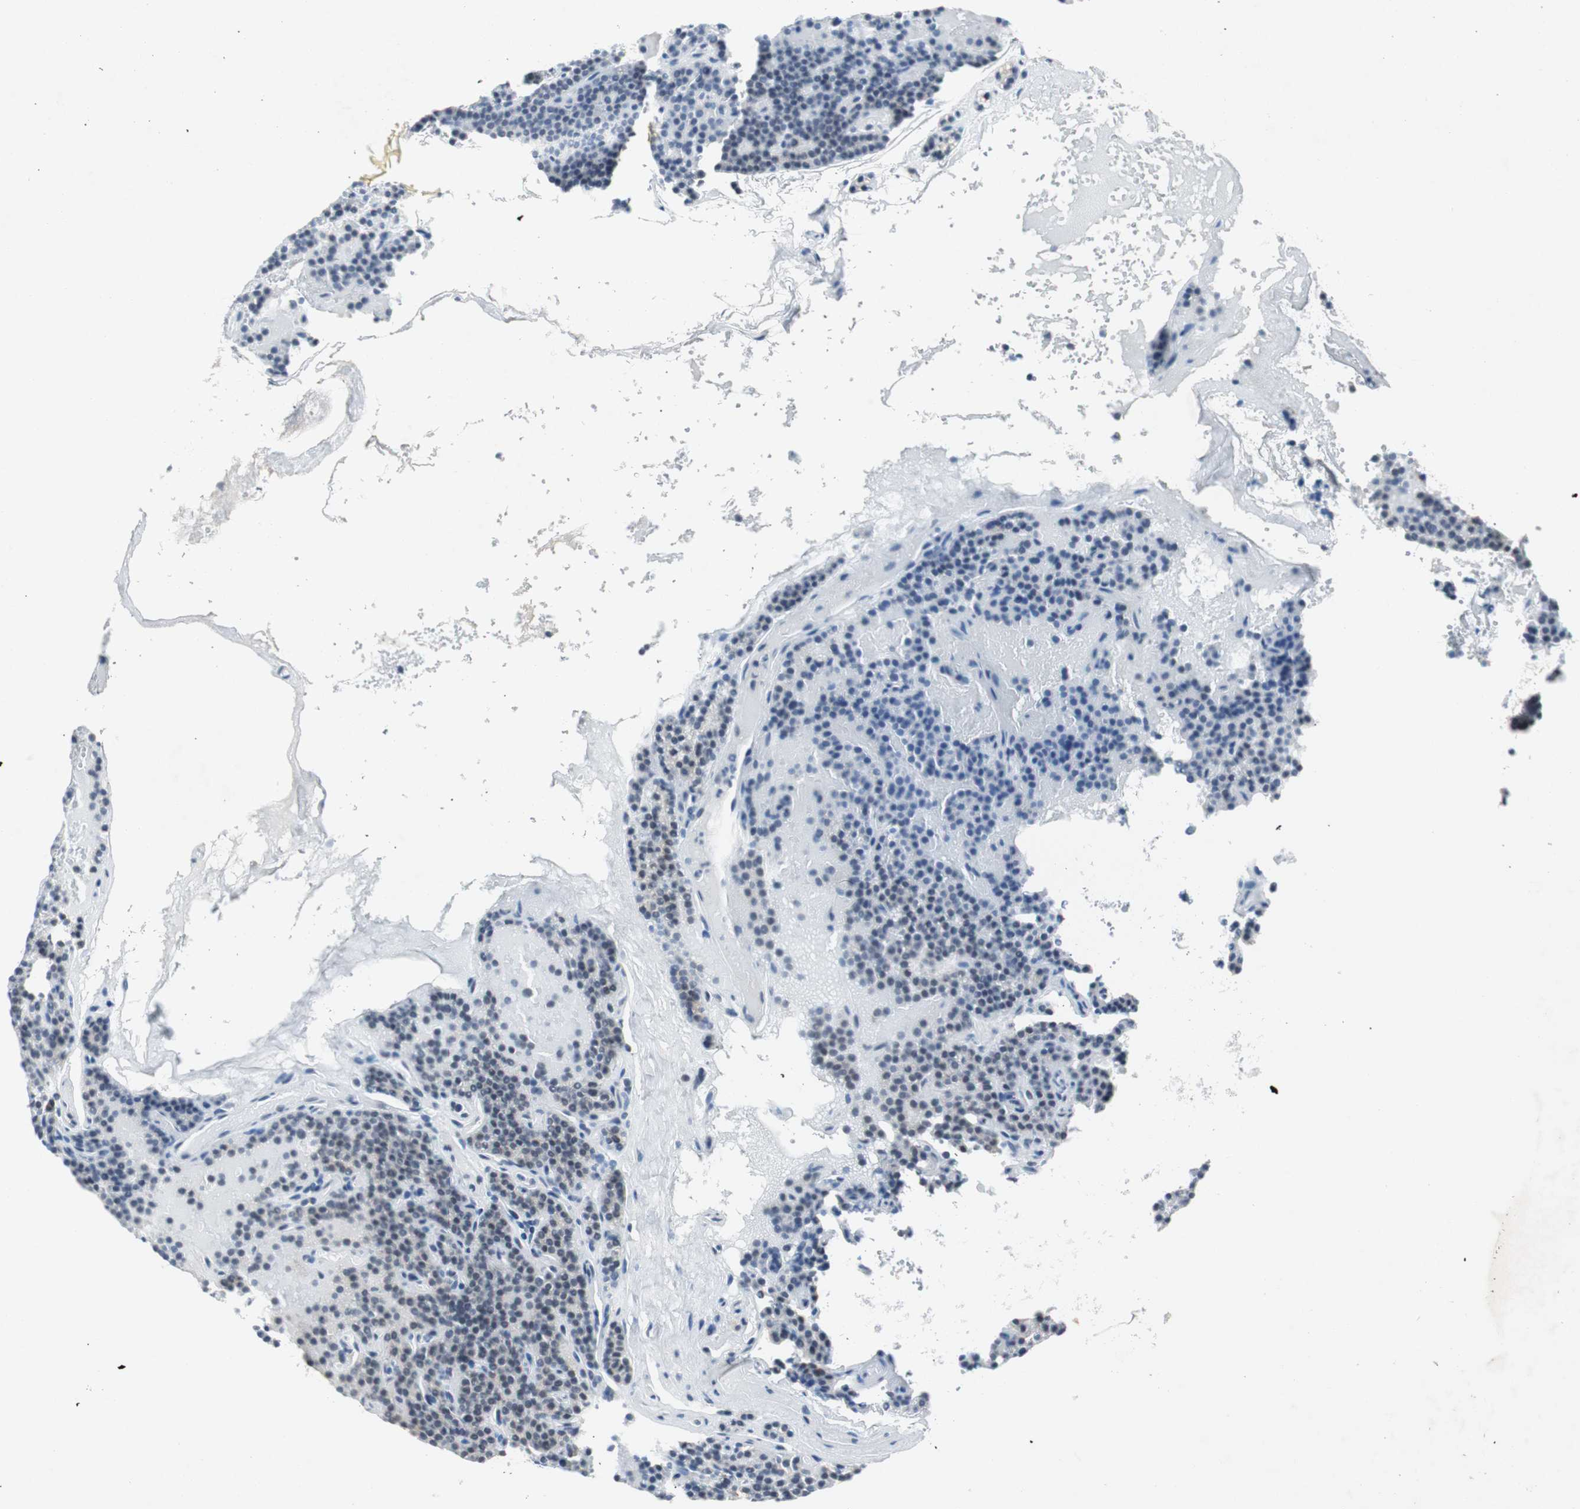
{"staining": {"intensity": "negative", "quantity": "none", "location": "none"}, "tissue": "parathyroid gland", "cell_type": "Glandular cells", "image_type": "normal", "snomed": [{"axis": "morphology", "description": "Normal tissue, NOS"}, {"axis": "topography", "description": "Parathyroid gland"}], "caption": "DAB (3,3'-diaminobenzidine) immunohistochemical staining of unremarkable parathyroid gland shows no significant staining in glandular cells. (DAB (3,3'-diaminobenzidine) IHC visualized using brightfield microscopy, high magnification).", "gene": "SOX30", "patient": {"sex": "male", "age": 66}}